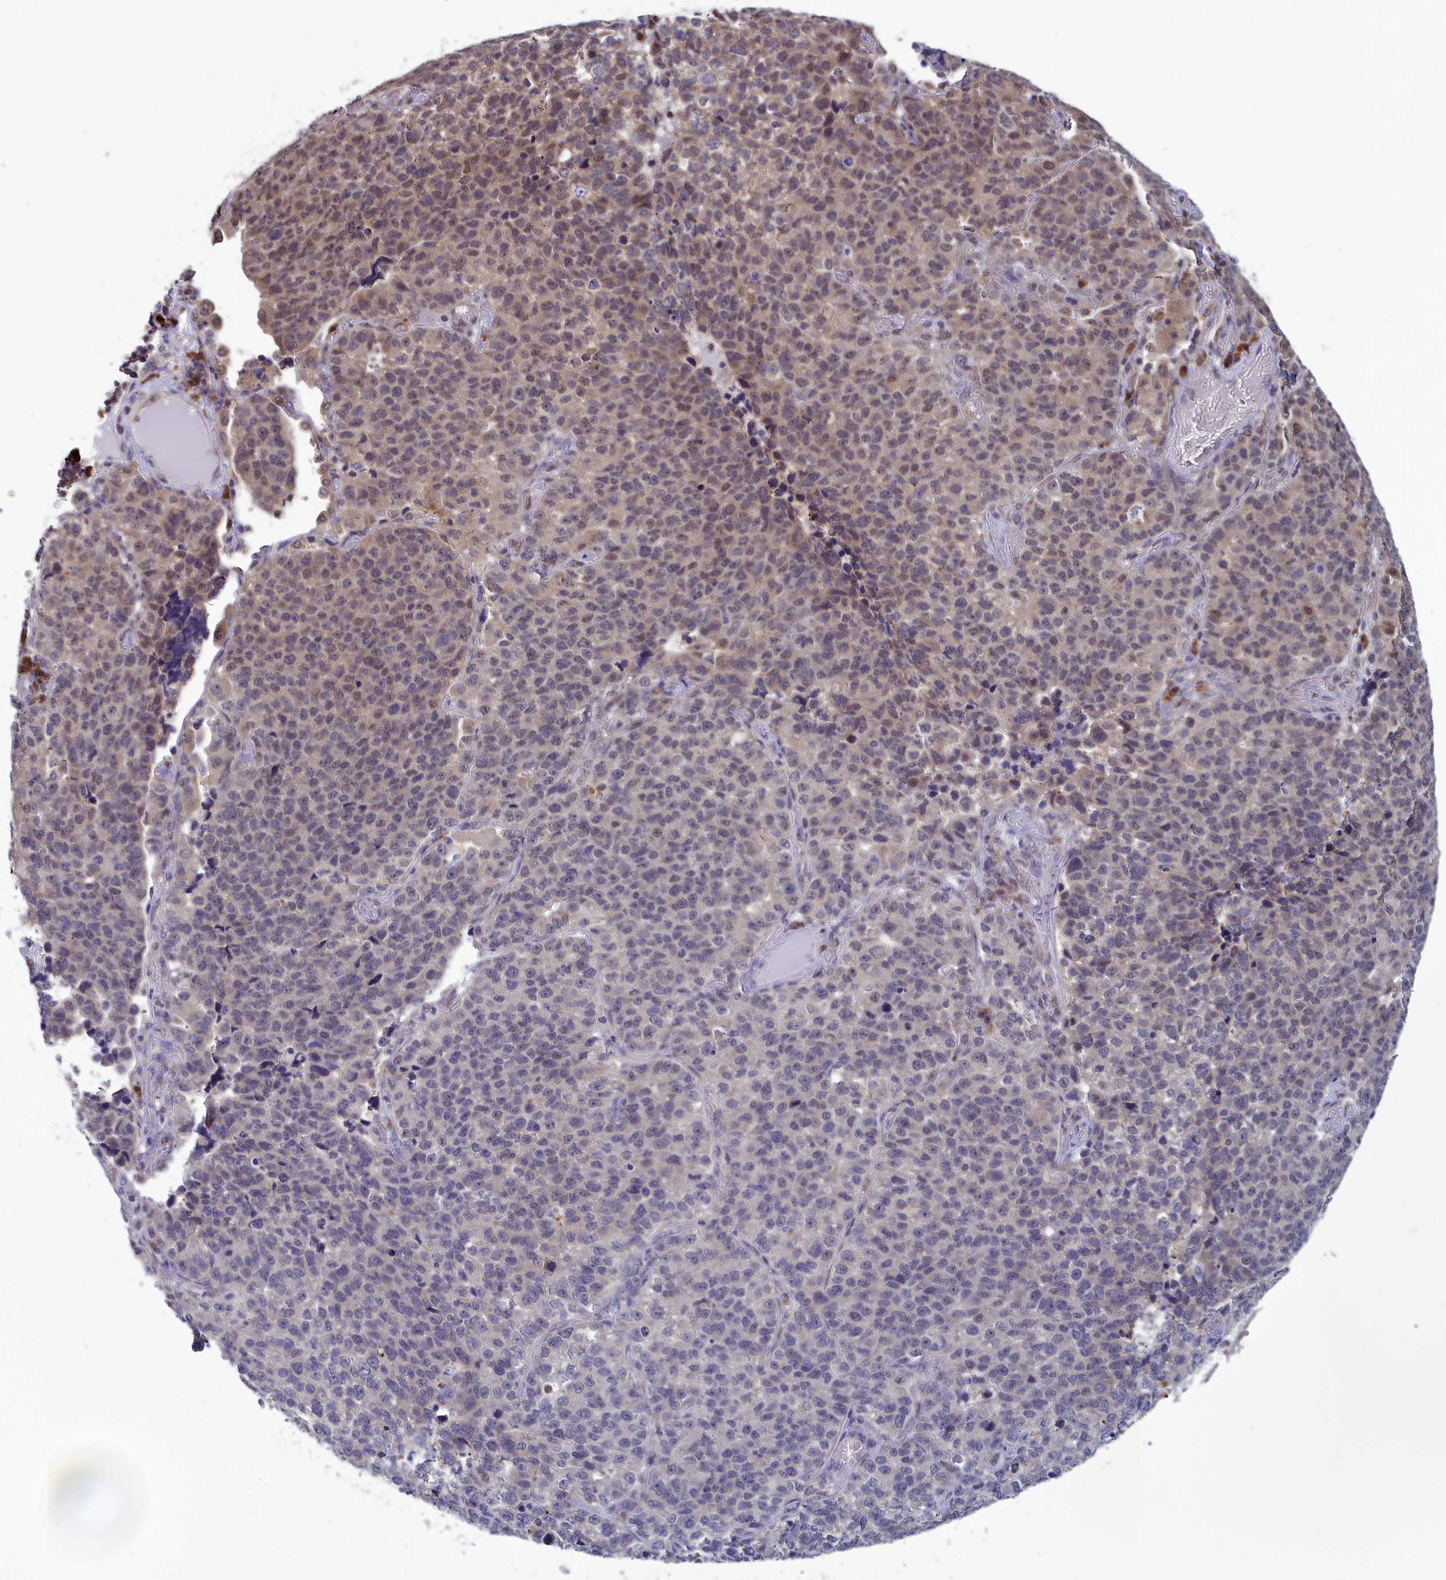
{"staining": {"intensity": "weak", "quantity": "<25%", "location": "cytoplasmic/membranous"}, "tissue": "lung cancer", "cell_type": "Tumor cells", "image_type": "cancer", "snomed": [{"axis": "morphology", "description": "Adenocarcinoma, NOS"}, {"axis": "topography", "description": "Lung"}], "caption": "This is an immunohistochemistry image of human lung cancer. There is no positivity in tumor cells.", "gene": "MRI1", "patient": {"sex": "male", "age": 49}}